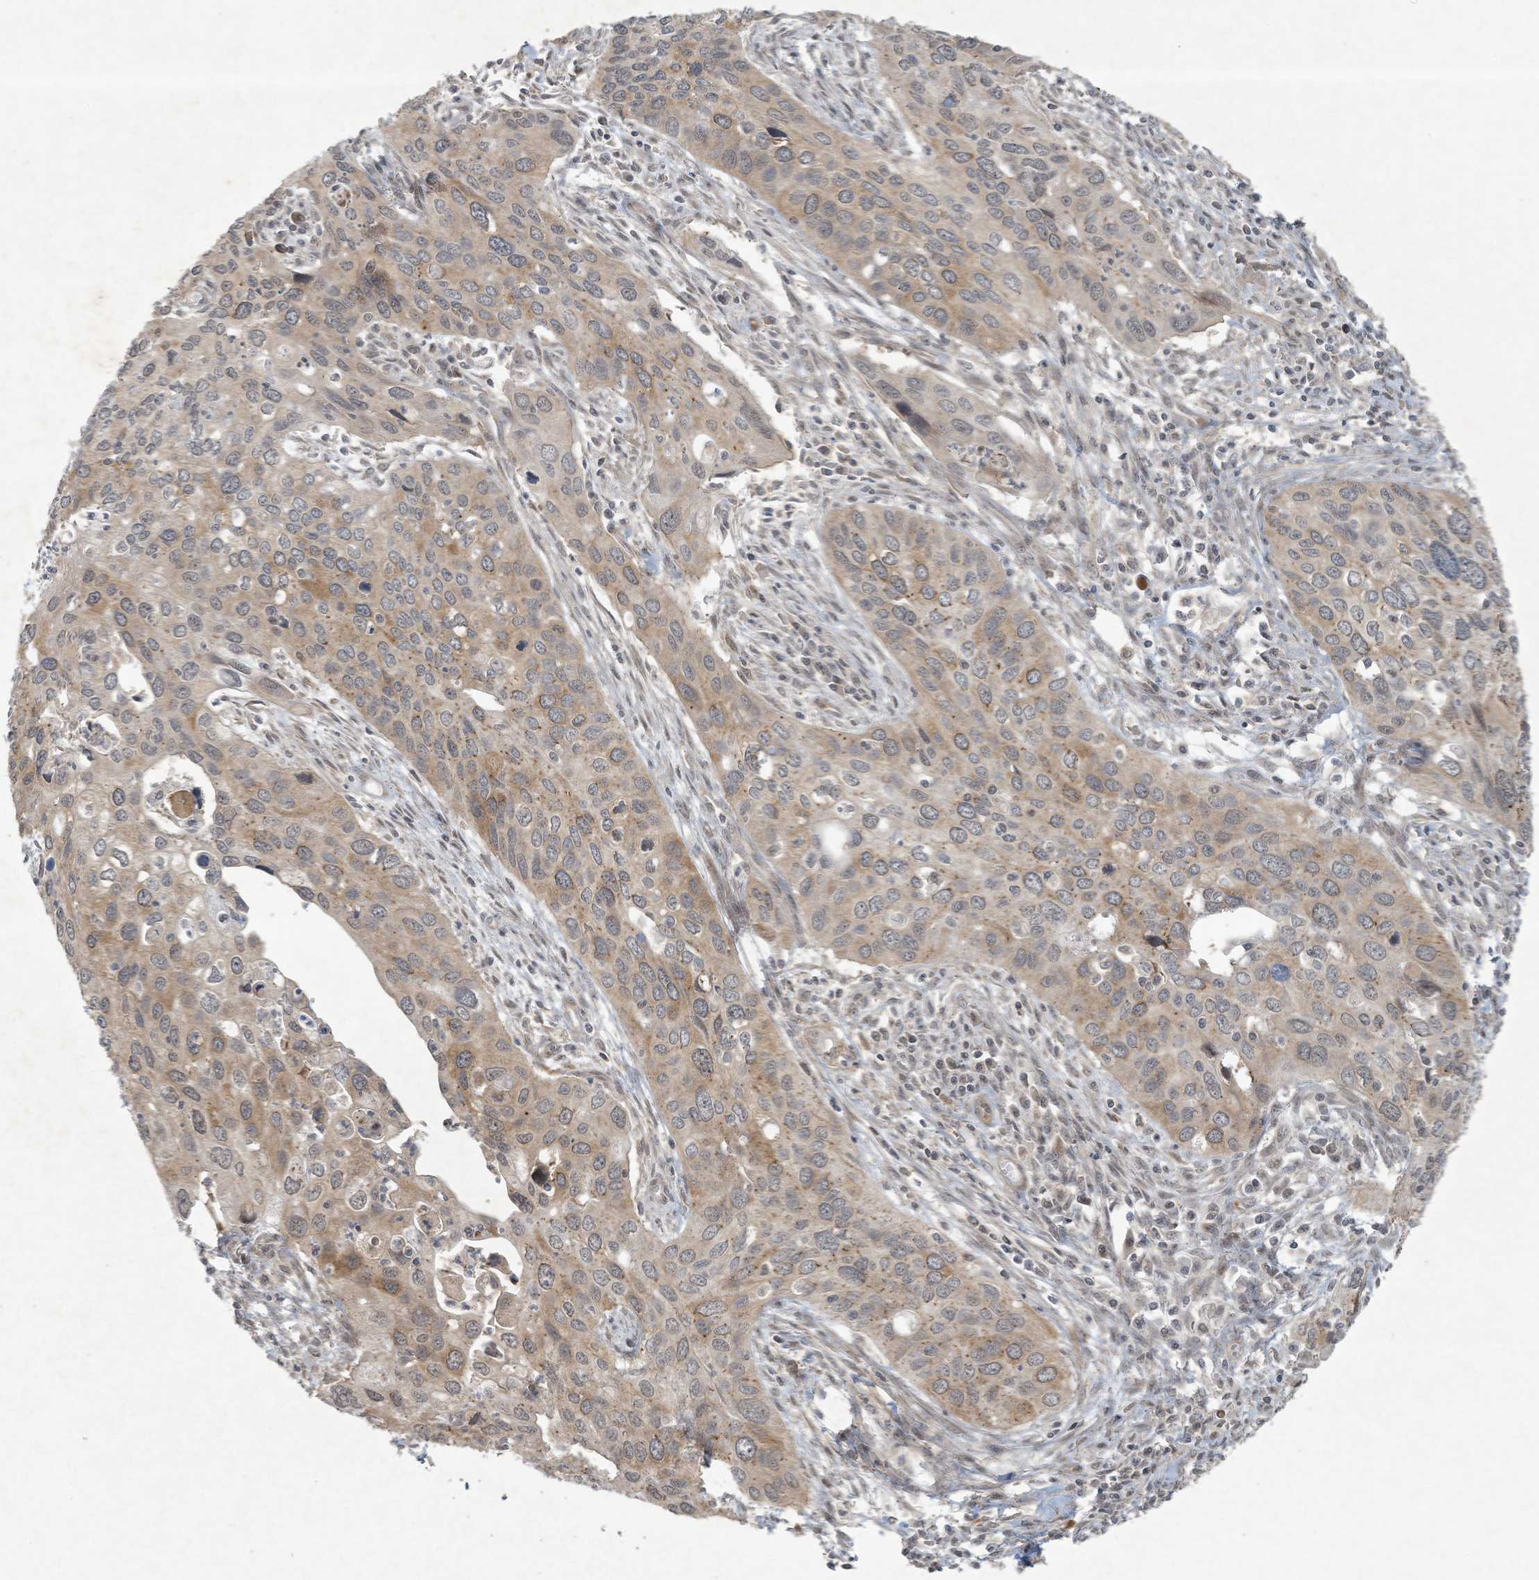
{"staining": {"intensity": "weak", "quantity": "<25%", "location": "cytoplasmic/membranous"}, "tissue": "cervical cancer", "cell_type": "Tumor cells", "image_type": "cancer", "snomed": [{"axis": "morphology", "description": "Squamous cell carcinoma, NOS"}, {"axis": "topography", "description": "Cervix"}], "caption": "Squamous cell carcinoma (cervical) was stained to show a protein in brown. There is no significant positivity in tumor cells.", "gene": "ZNF263", "patient": {"sex": "female", "age": 55}}